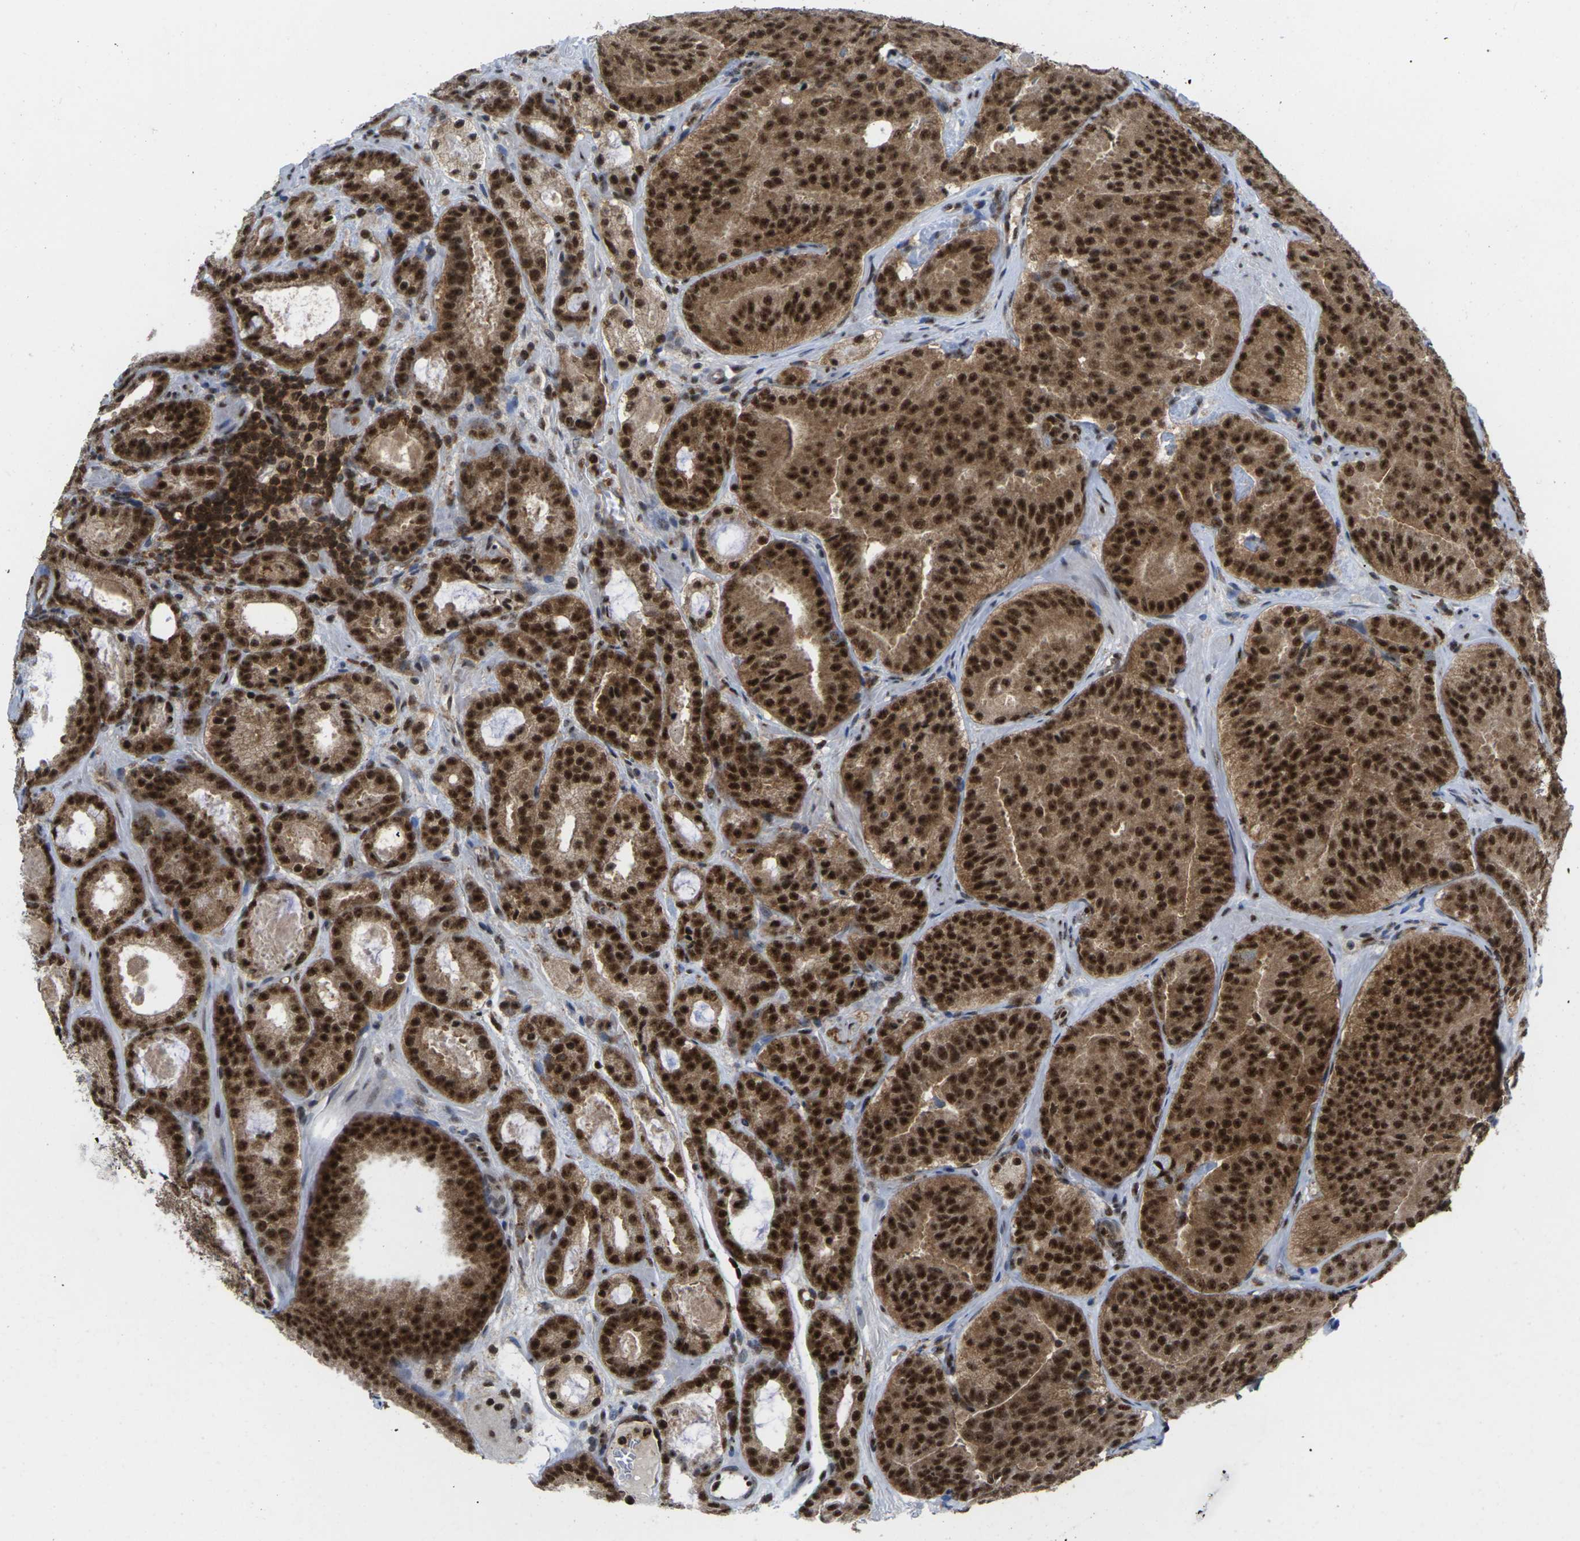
{"staining": {"intensity": "strong", "quantity": ">75%", "location": "cytoplasmic/membranous,nuclear"}, "tissue": "prostate cancer", "cell_type": "Tumor cells", "image_type": "cancer", "snomed": [{"axis": "morphology", "description": "Adenocarcinoma, Low grade"}, {"axis": "topography", "description": "Prostate"}], "caption": "Brown immunohistochemical staining in prostate low-grade adenocarcinoma reveals strong cytoplasmic/membranous and nuclear positivity in about >75% of tumor cells. The protein is stained brown, and the nuclei are stained in blue (DAB (3,3'-diaminobenzidine) IHC with brightfield microscopy, high magnification).", "gene": "MAGOH", "patient": {"sex": "male", "age": 69}}